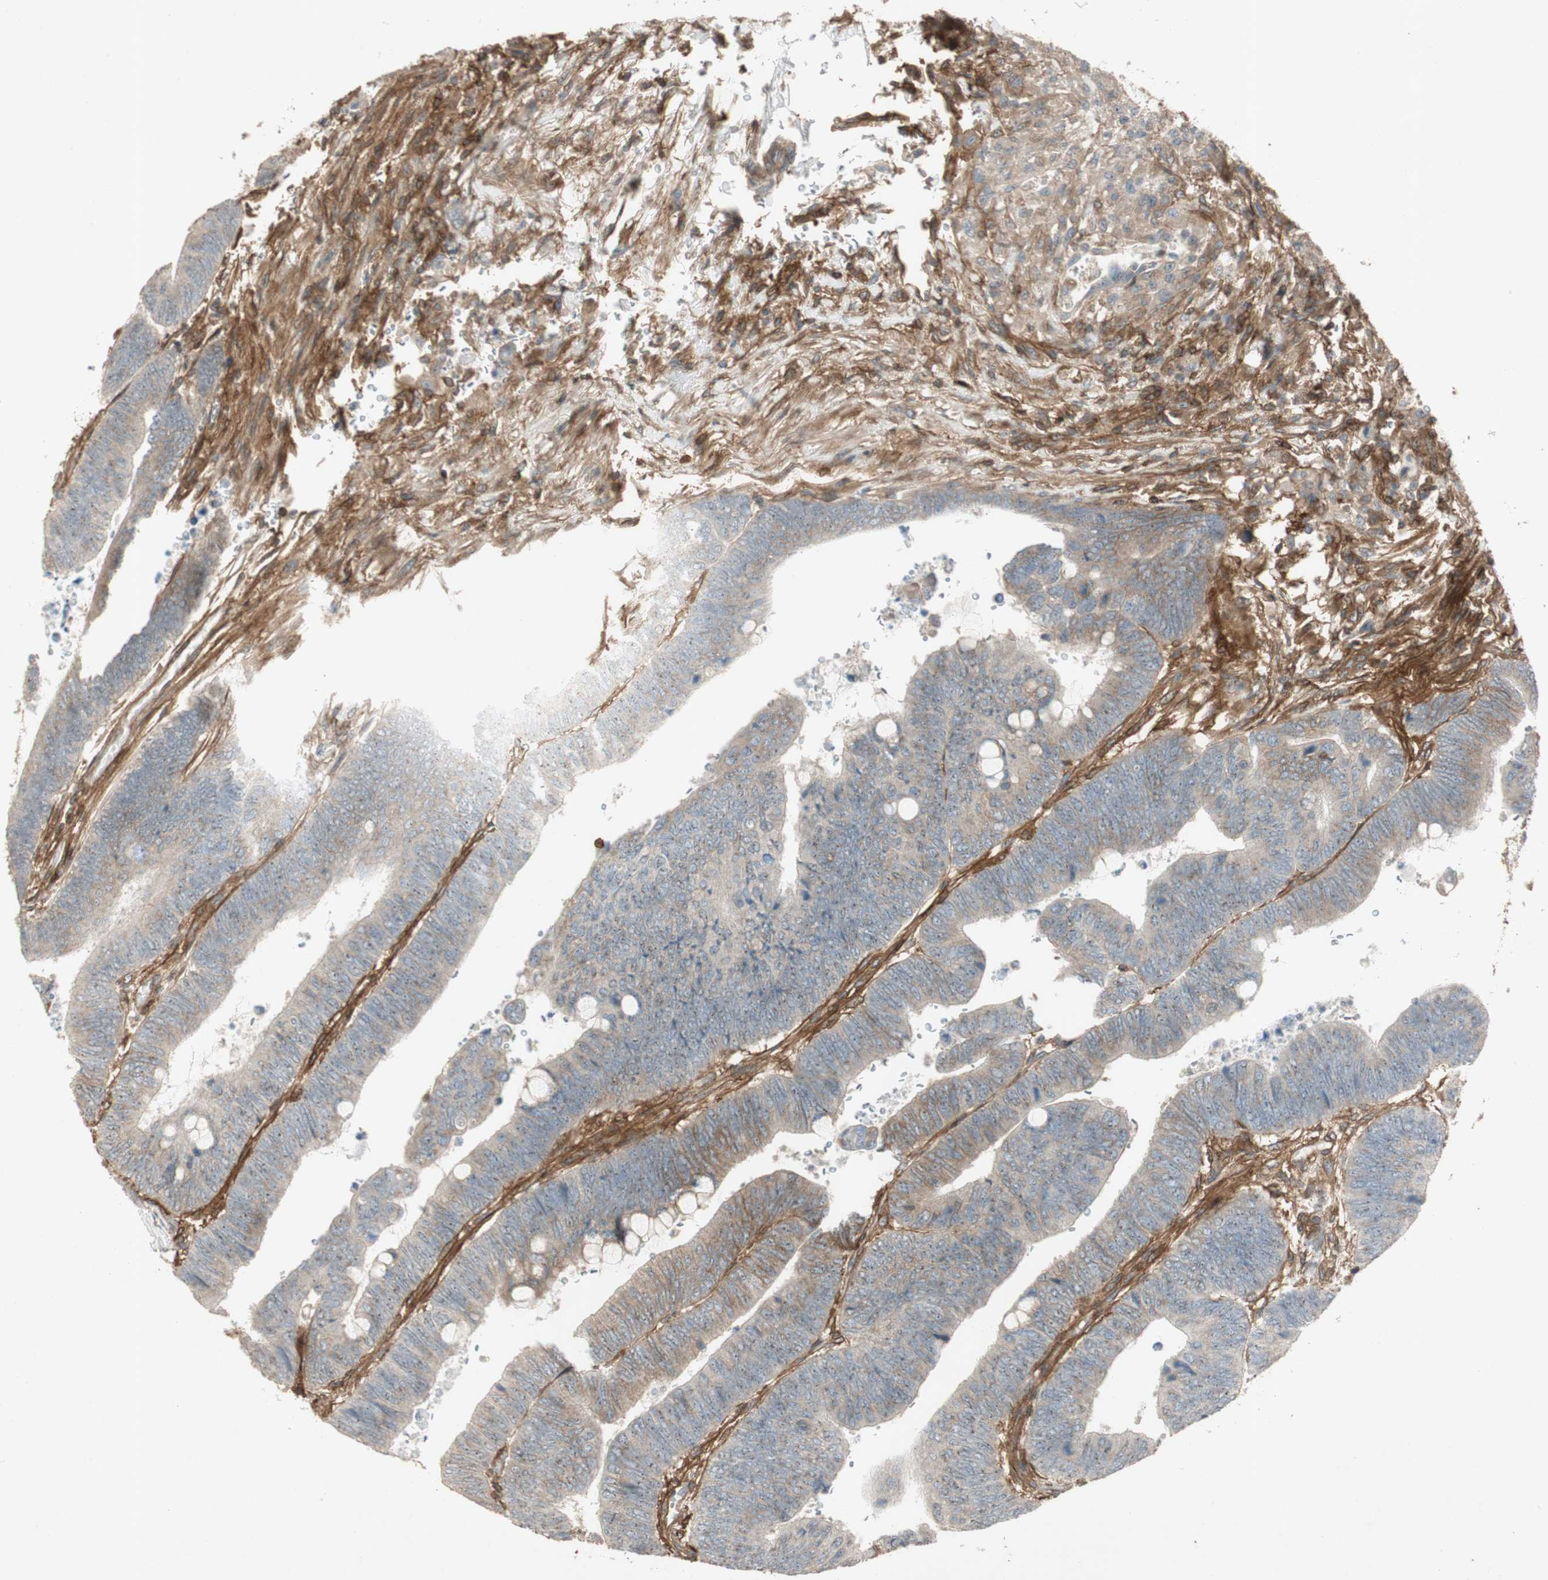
{"staining": {"intensity": "moderate", "quantity": ">75%", "location": "cytoplasmic/membranous"}, "tissue": "colorectal cancer", "cell_type": "Tumor cells", "image_type": "cancer", "snomed": [{"axis": "morphology", "description": "Normal tissue, NOS"}, {"axis": "morphology", "description": "Adenocarcinoma, NOS"}, {"axis": "topography", "description": "Rectum"}, {"axis": "topography", "description": "Peripheral nerve tissue"}], "caption": "Protein staining of colorectal adenocarcinoma tissue shows moderate cytoplasmic/membranous staining in about >75% of tumor cells.", "gene": "BTN3A3", "patient": {"sex": "male", "age": 92}}